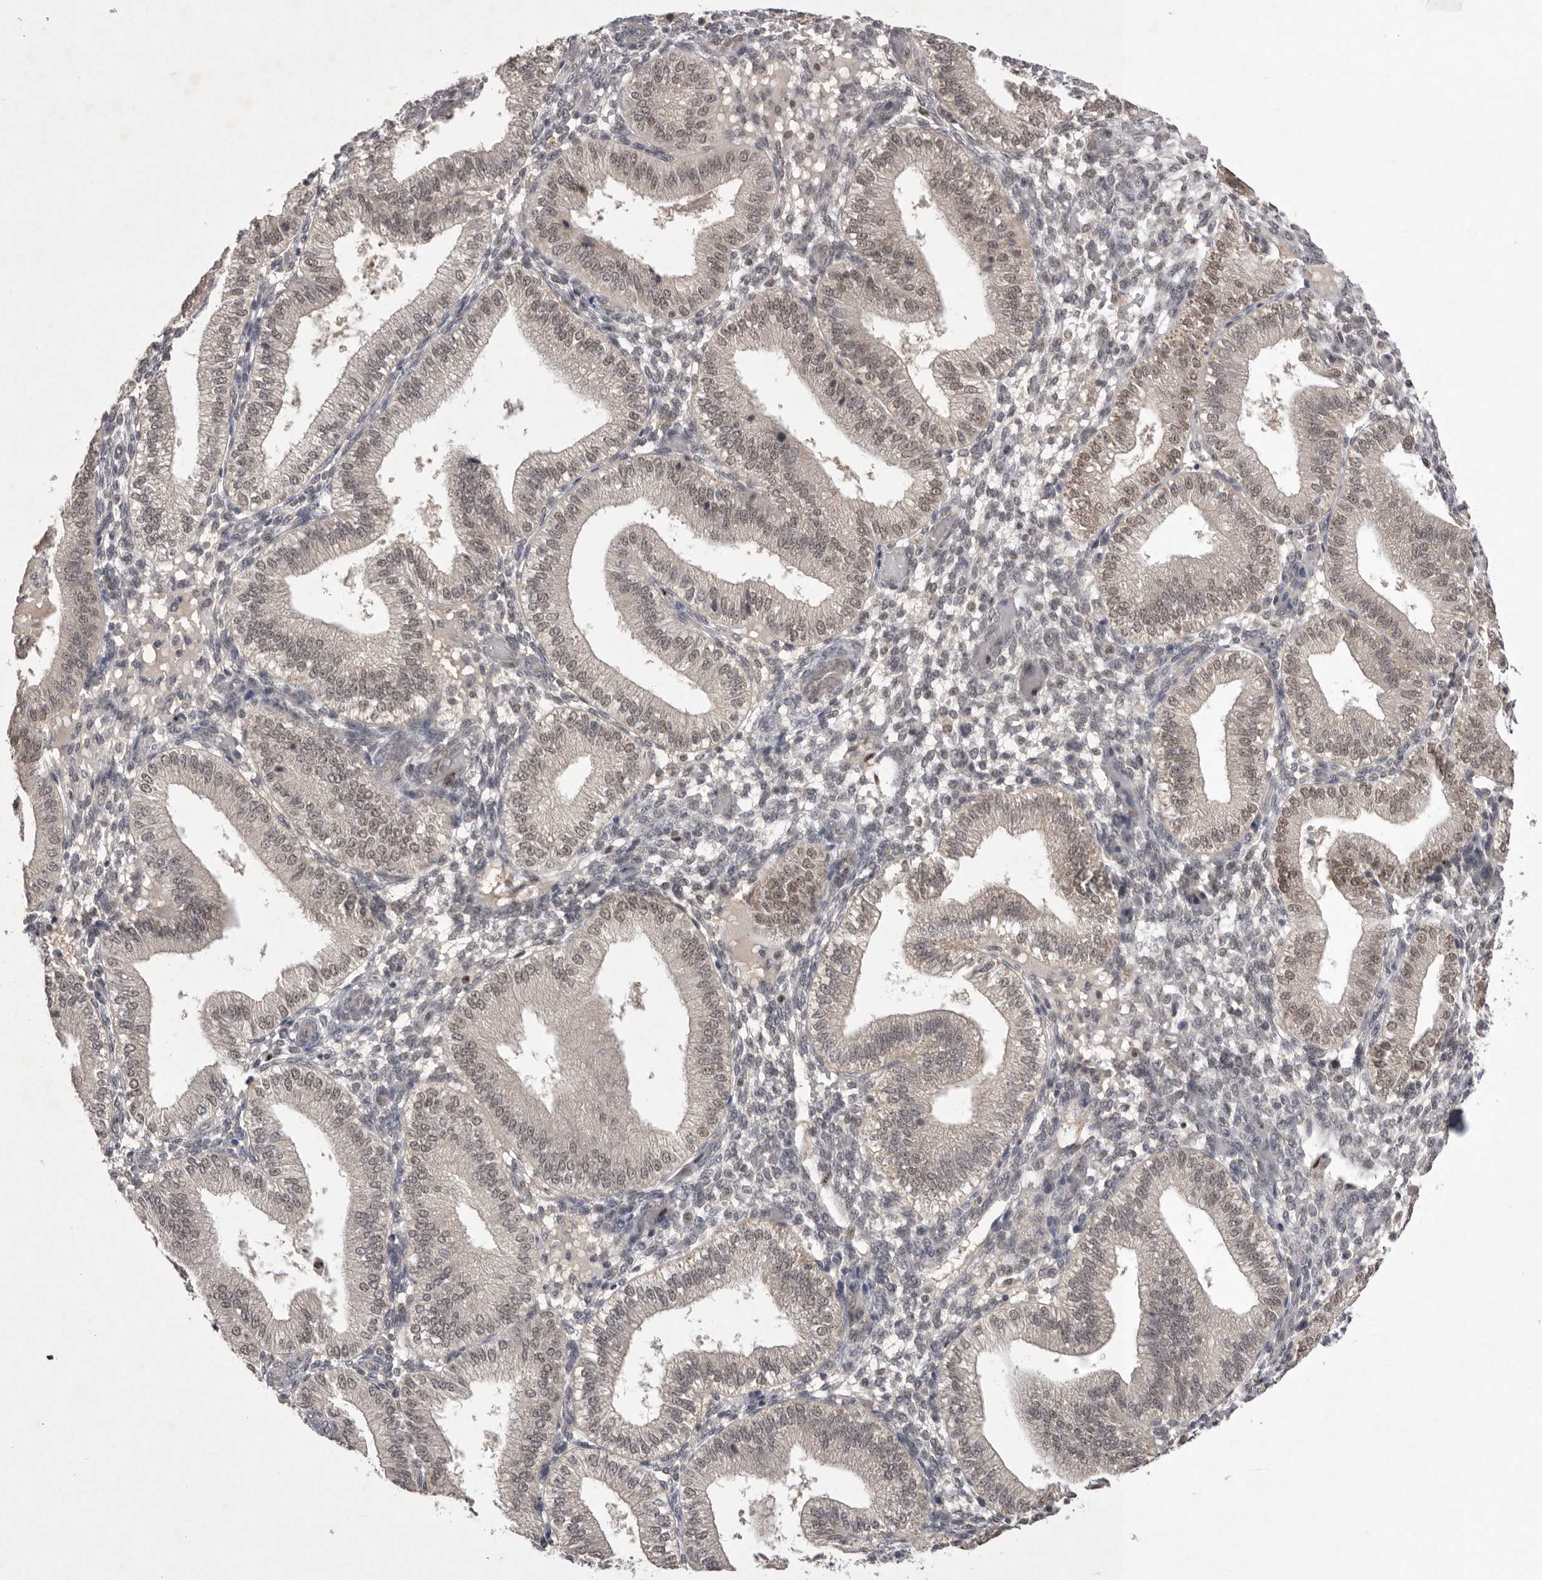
{"staining": {"intensity": "negative", "quantity": "none", "location": "none"}, "tissue": "endometrium", "cell_type": "Cells in endometrial stroma", "image_type": "normal", "snomed": [{"axis": "morphology", "description": "Normal tissue, NOS"}, {"axis": "topography", "description": "Endometrium"}], "caption": "The photomicrograph reveals no staining of cells in endometrial stroma in benign endometrium. (DAB (3,3'-diaminobenzidine) immunohistochemistry, high magnification).", "gene": "HUS1", "patient": {"sex": "female", "age": 39}}